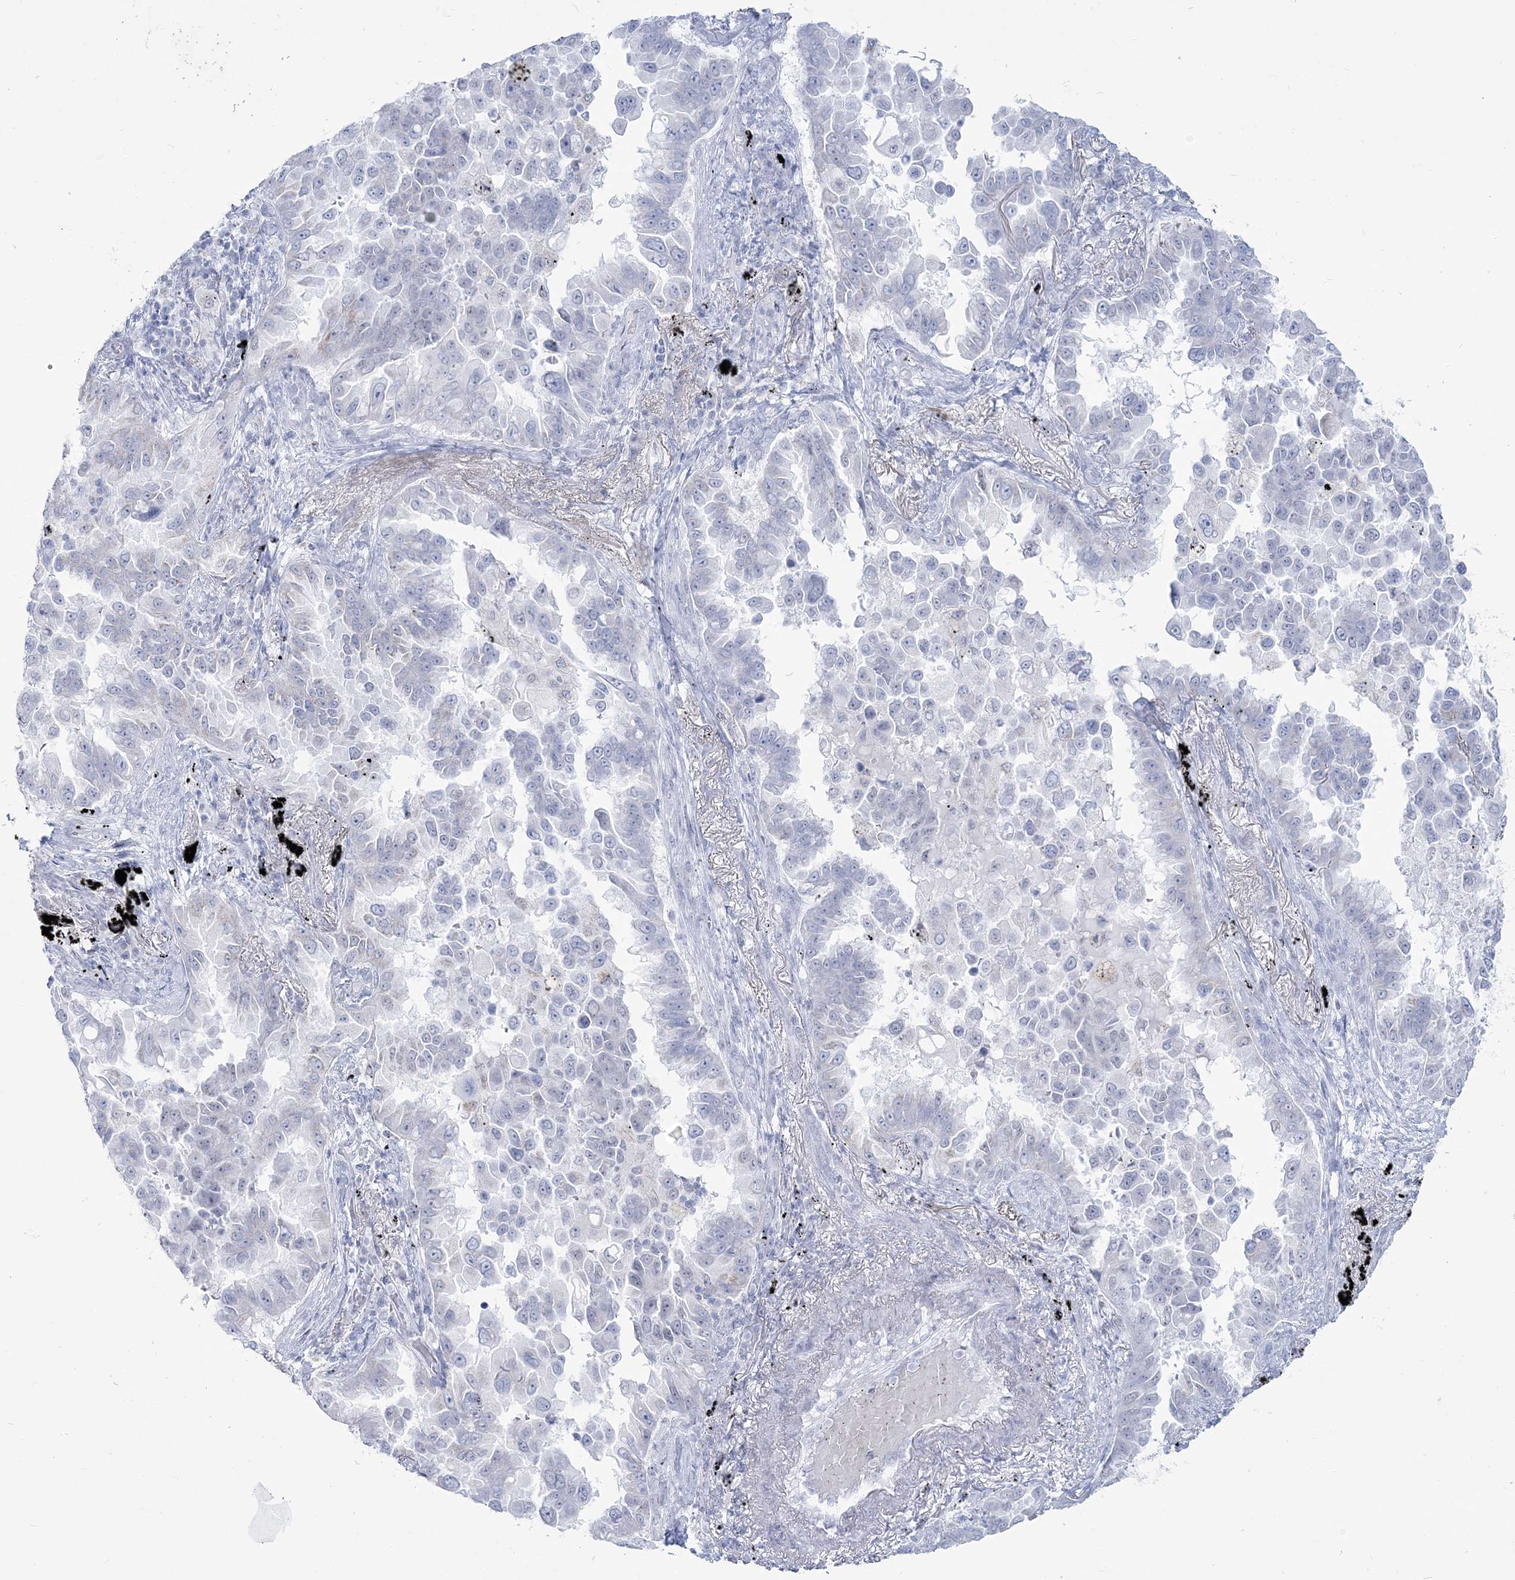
{"staining": {"intensity": "negative", "quantity": "none", "location": "none"}, "tissue": "lung cancer", "cell_type": "Tumor cells", "image_type": "cancer", "snomed": [{"axis": "morphology", "description": "Adenocarcinoma, NOS"}, {"axis": "topography", "description": "Lung"}], "caption": "High magnification brightfield microscopy of adenocarcinoma (lung) stained with DAB (3,3'-diaminobenzidine) (brown) and counterstained with hematoxylin (blue): tumor cells show no significant staining.", "gene": "ZNF843", "patient": {"sex": "female", "age": 67}}